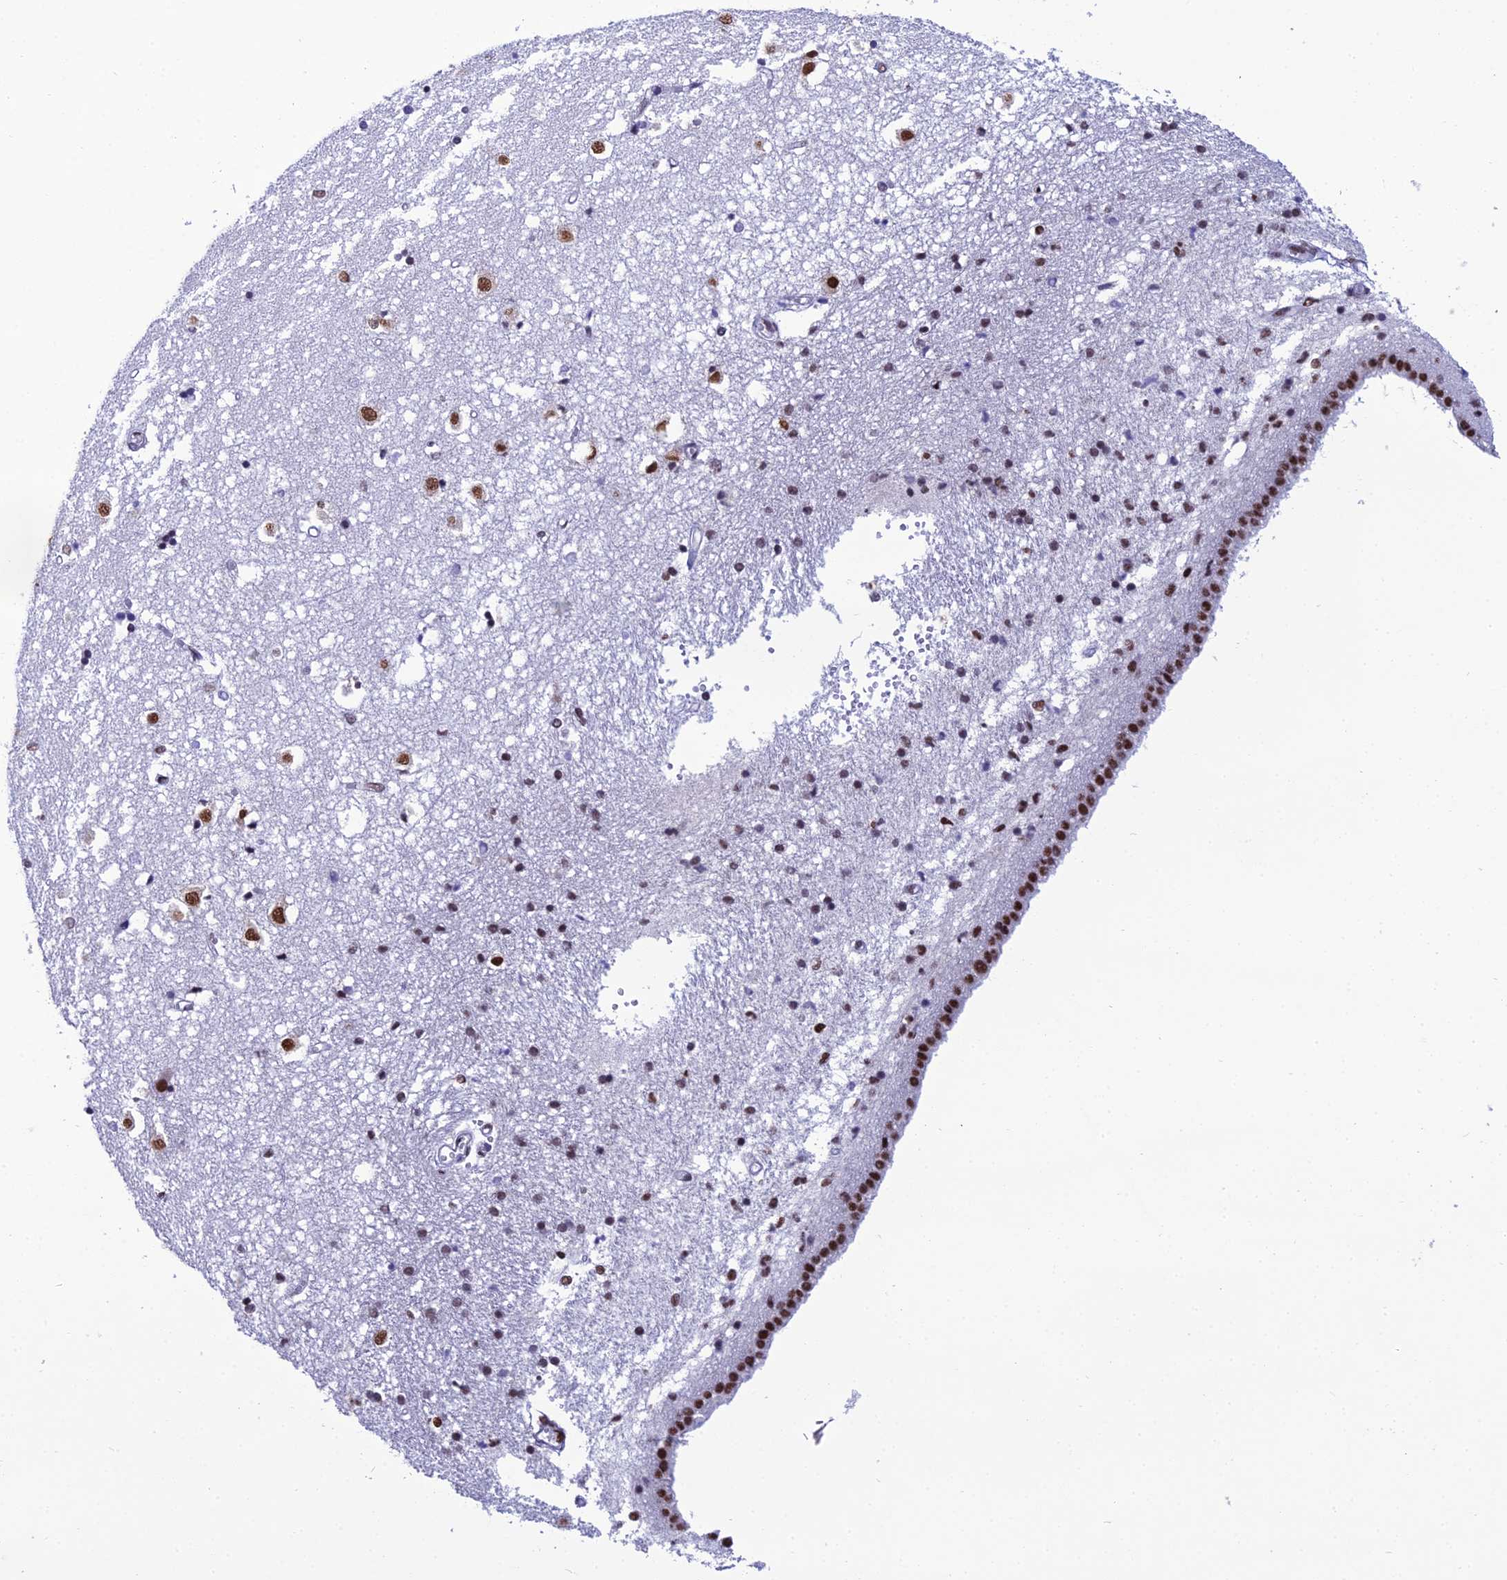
{"staining": {"intensity": "strong", "quantity": "<25%", "location": "nuclear"}, "tissue": "caudate", "cell_type": "Glial cells", "image_type": "normal", "snomed": [{"axis": "morphology", "description": "Normal tissue, NOS"}, {"axis": "topography", "description": "Lateral ventricle wall"}], "caption": "A micrograph of caudate stained for a protein exhibits strong nuclear brown staining in glial cells. Using DAB (brown) and hematoxylin (blue) stains, captured at high magnification using brightfield microscopy.", "gene": "PRAMEF12", "patient": {"sex": "male", "age": 45}}